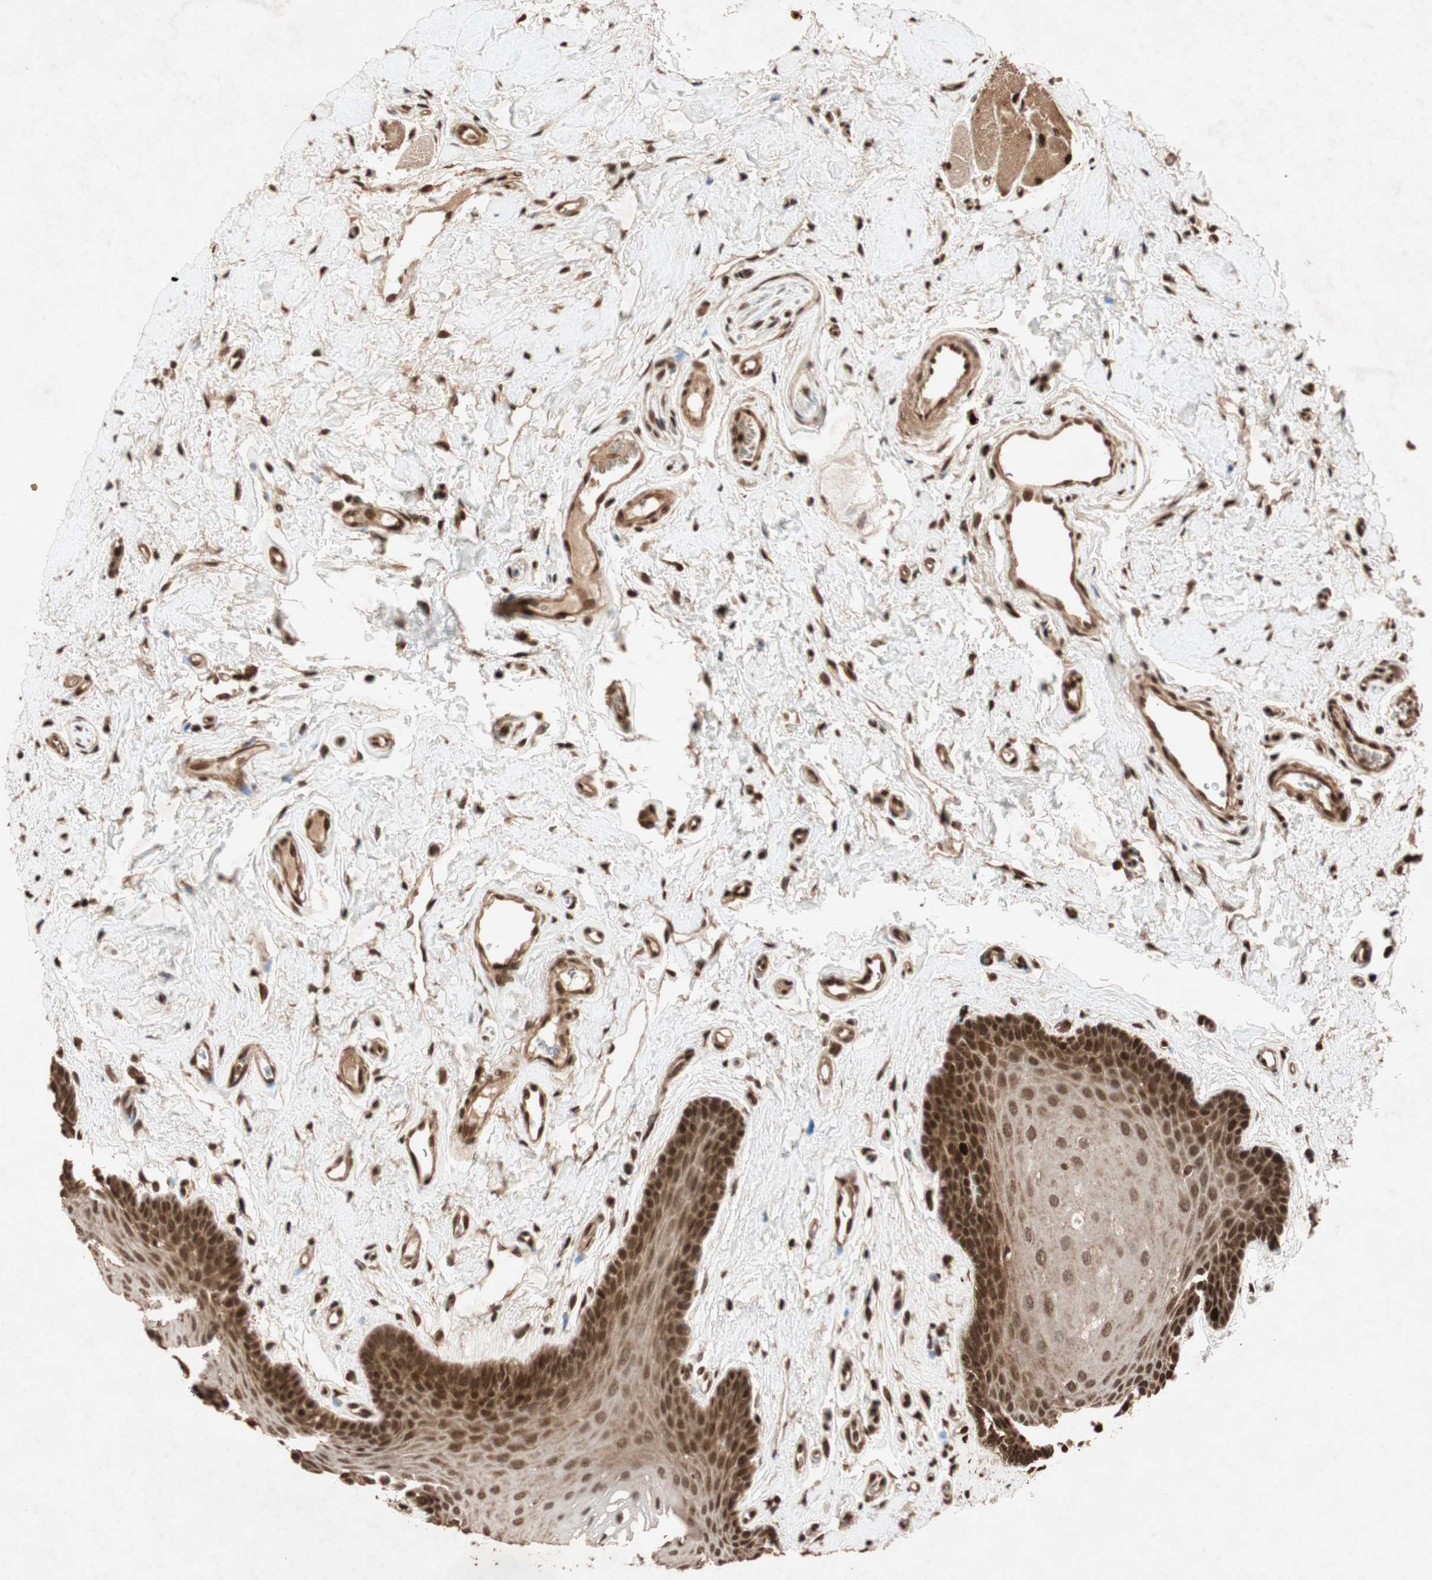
{"staining": {"intensity": "moderate", "quantity": ">75%", "location": "nuclear"}, "tissue": "oral mucosa", "cell_type": "Squamous epithelial cells", "image_type": "normal", "snomed": [{"axis": "morphology", "description": "Normal tissue, NOS"}, {"axis": "topography", "description": "Oral tissue"}], "caption": "Protein expression by immunohistochemistry (IHC) reveals moderate nuclear positivity in approximately >75% of squamous epithelial cells in normal oral mucosa. Using DAB (brown) and hematoxylin (blue) stains, captured at high magnification using brightfield microscopy.", "gene": "ALKBH5", "patient": {"sex": "male", "age": 62}}